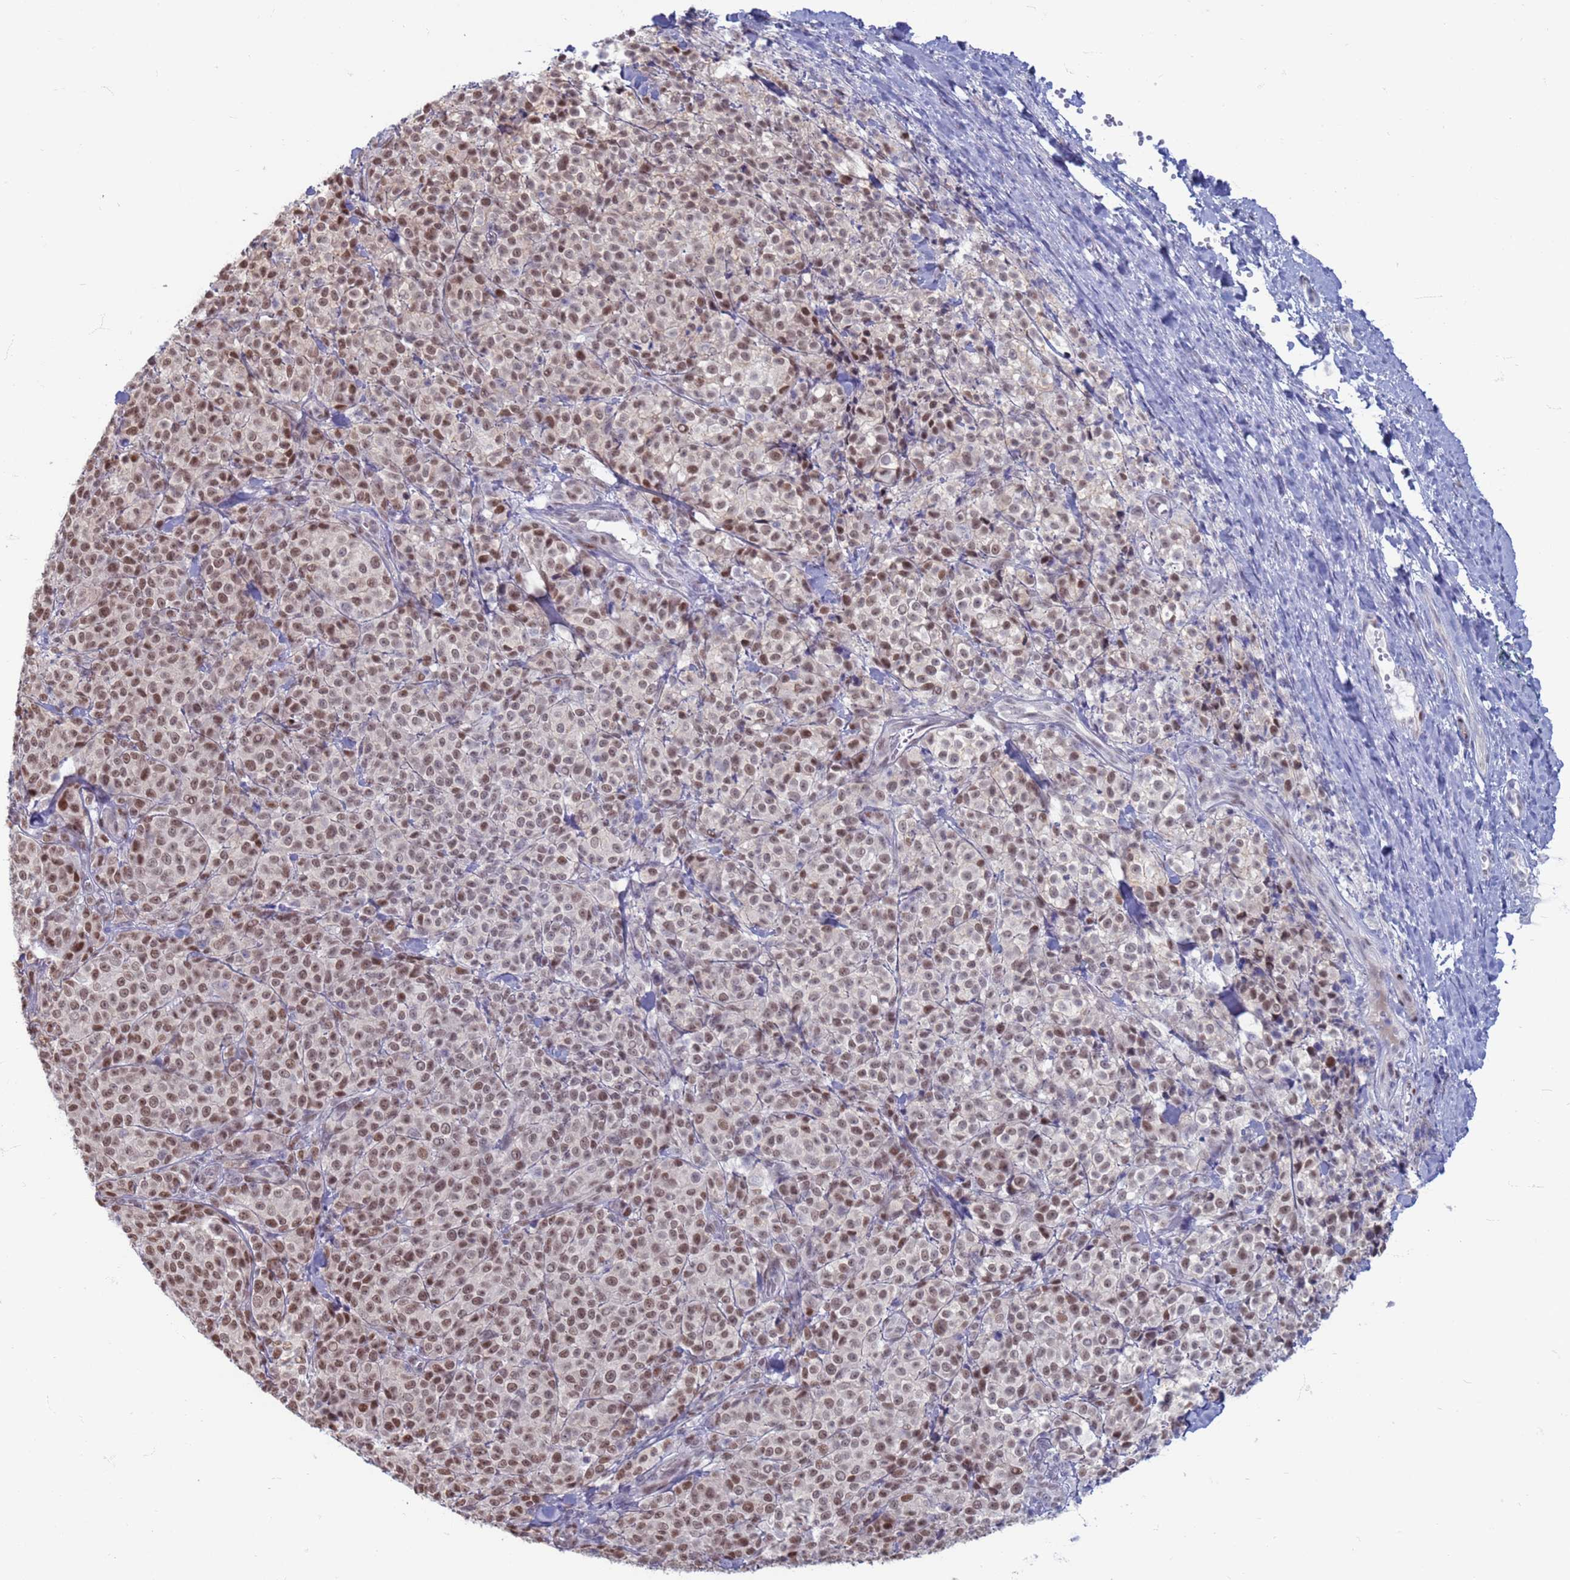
{"staining": {"intensity": "moderate", "quantity": ">75%", "location": "nuclear"}, "tissue": "melanoma", "cell_type": "Tumor cells", "image_type": "cancer", "snomed": [{"axis": "morphology", "description": "Normal tissue, NOS"}, {"axis": "morphology", "description": "Malignant melanoma, NOS"}, {"axis": "topography", "description": "Skin"}], "caption": "The immunohistochemical stain highlights moderate nuclear expression in tumor cells of malignant melanoma tissue. The staining is performed using DAB (3,3'-diaminobenzidine) brown chromogen to label protein expression. The nuclei are counter-stained blue using hematoxylin.", "gene": "SAE1", "patient": {"sex": "female", "age": 34}}